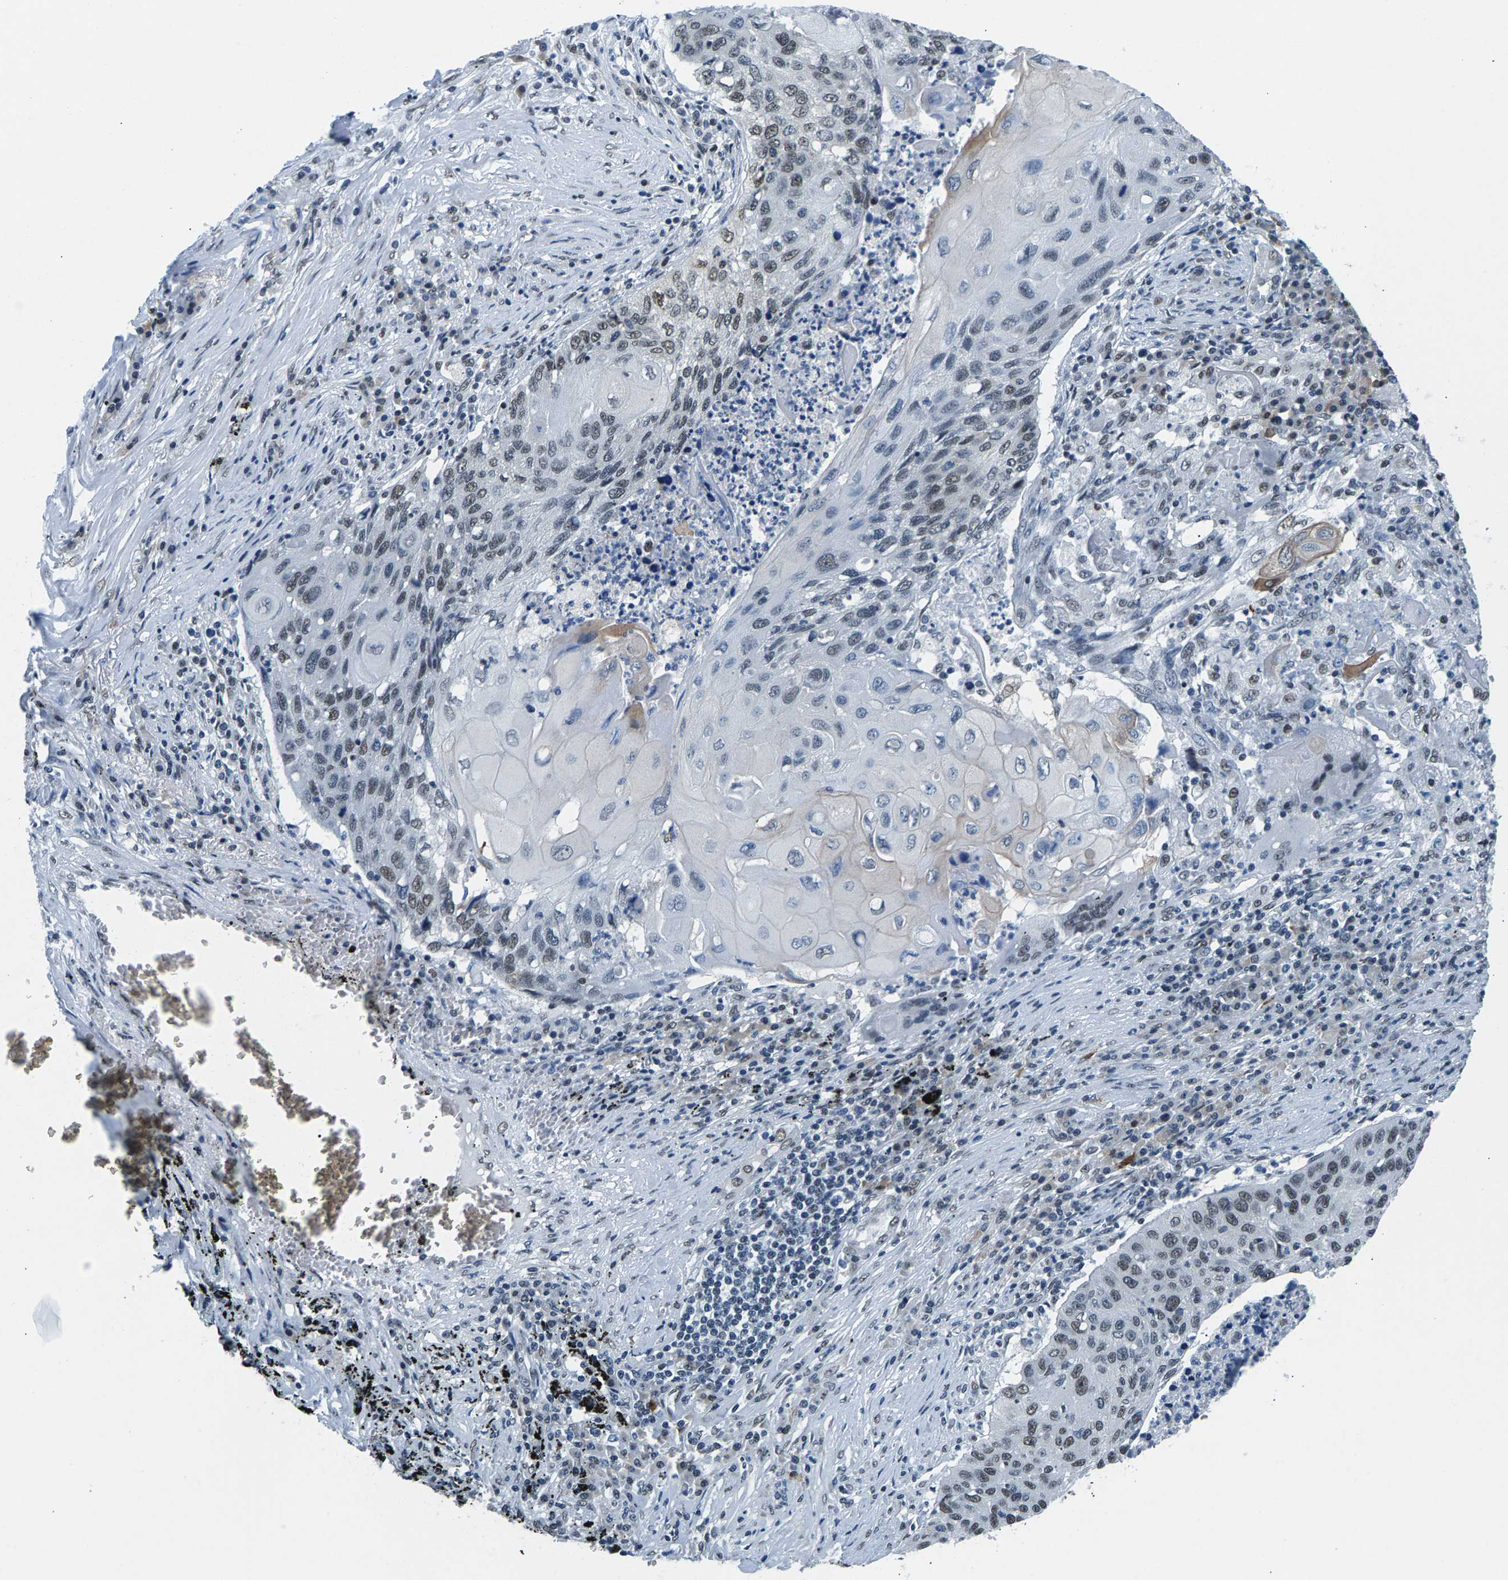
{"staining": {"intensity": "weak", "quantity": "25%-75%", "location": "nuclear"}, "tissue": "lung cancer", "cell_type": "Tumor cells", "image_type": "cancer", "snomed": [{"axis": "morphology", "description": "Squamous cell carcinoma, NOS"}, {"axis": "topography", "description": "Lung"}], "caption": "Brown immunohistochemical staining in human lung squamous cell carcinoma reveals weak nuclear staining in about 25%-75% of tumor cells. (brown staining indicates protein expression, while blue staining denotes nuclei).", "gene": "ATF2", "patient": {"sex": "female", "age": 63}}